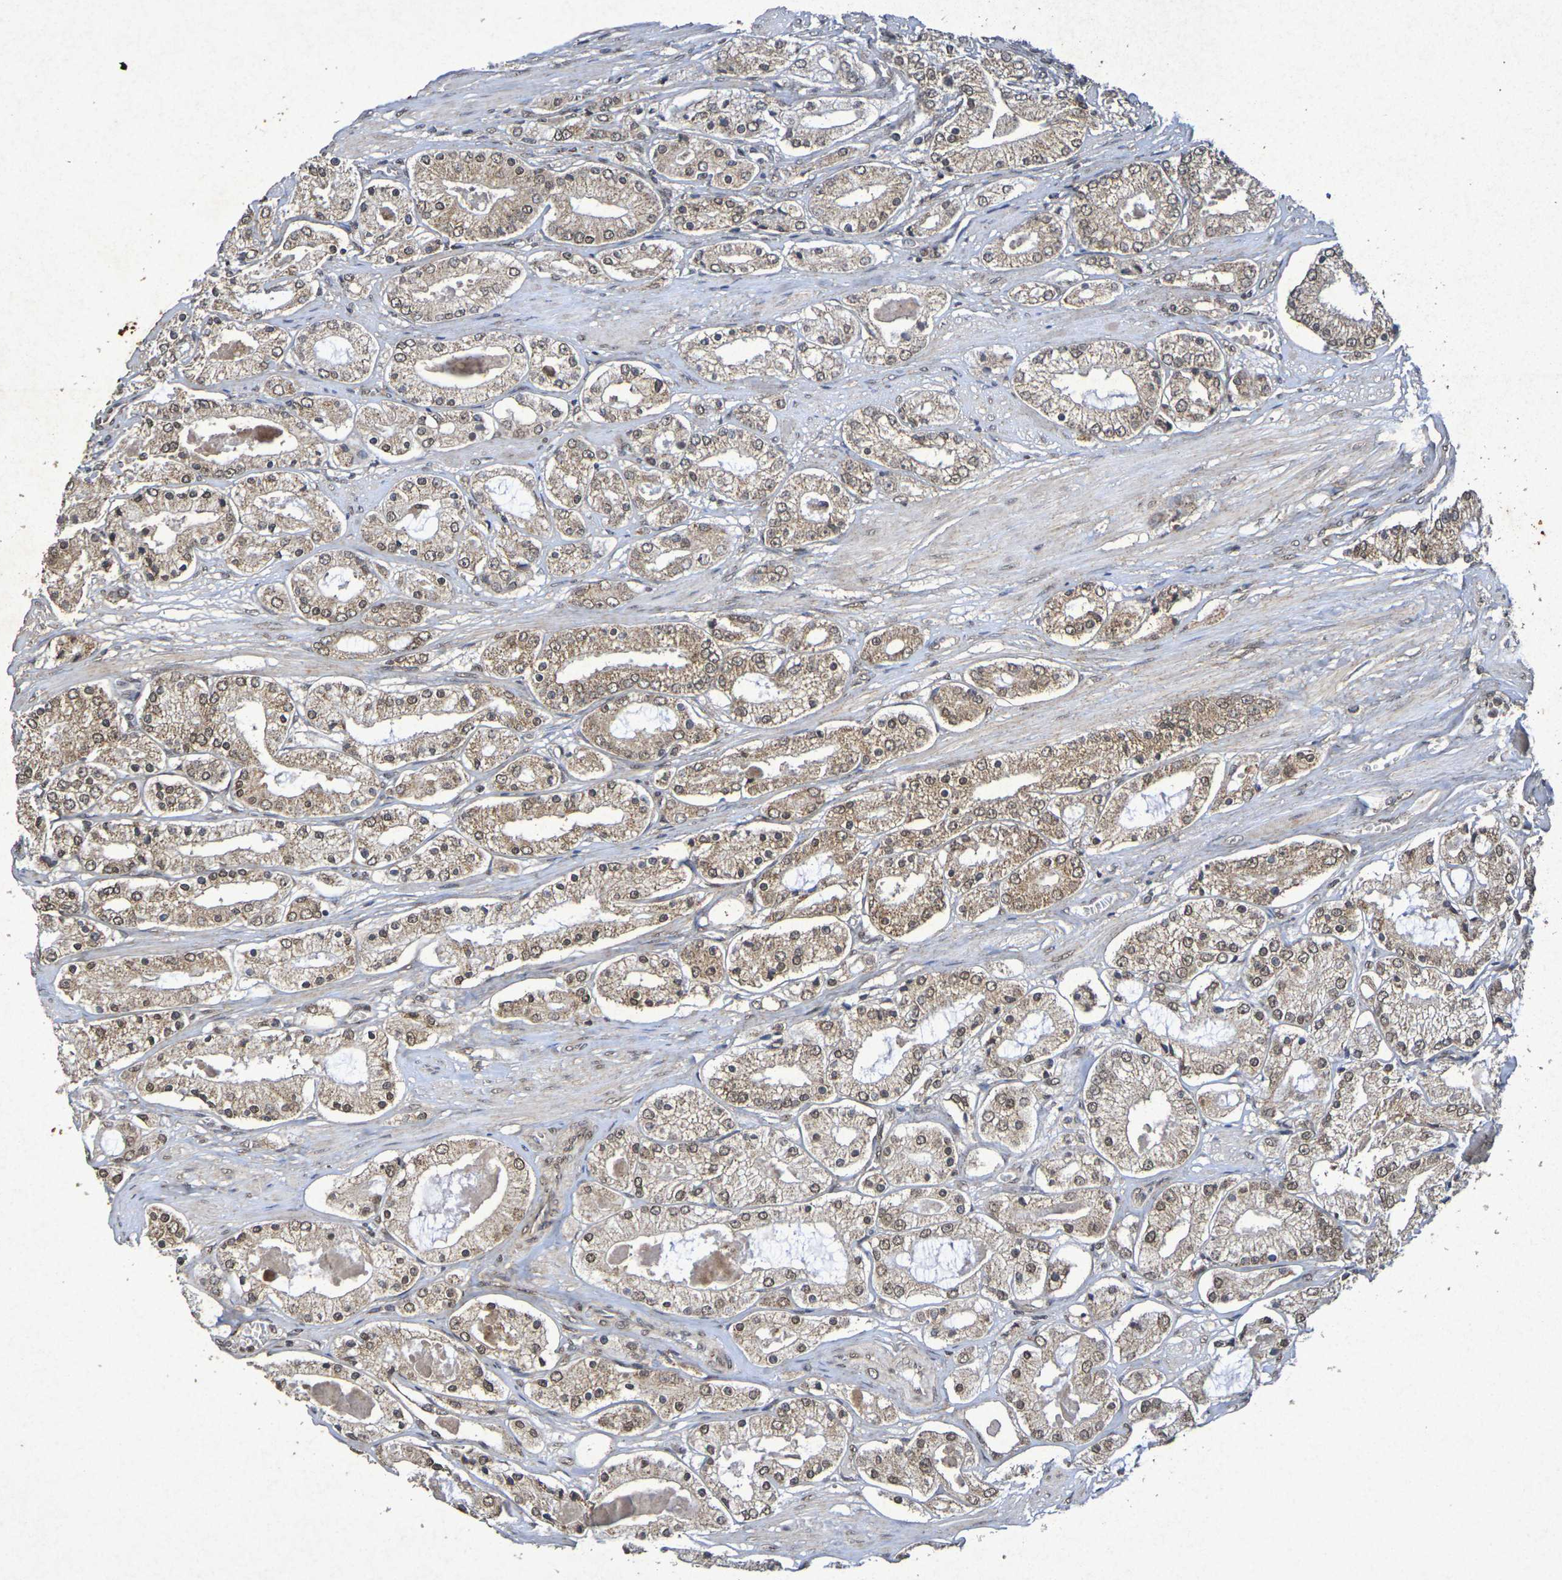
{"staining": {"intensity": "moderate", "quantity": ">75%", "location": "cytoplasmic/membranous,nuclear"}, "tissue": "prostate cancer", "cell_type": "Tumor cells", "image_type": "cancer", "snomed": [{"axis": "morphology", "description": "Adenocarcinoma, High grade"}, {"axis": "topography", "description": "Prostate"}], "caption": "The immunohistochemical stain highlights moderate cytoplasmic/membranous and nuclear positivity in tumor cells of prostate high-grade adenocarcinoma tissue.", "gene": "GUCY1A2", "patient": {"sex": "male", "age": 66}}